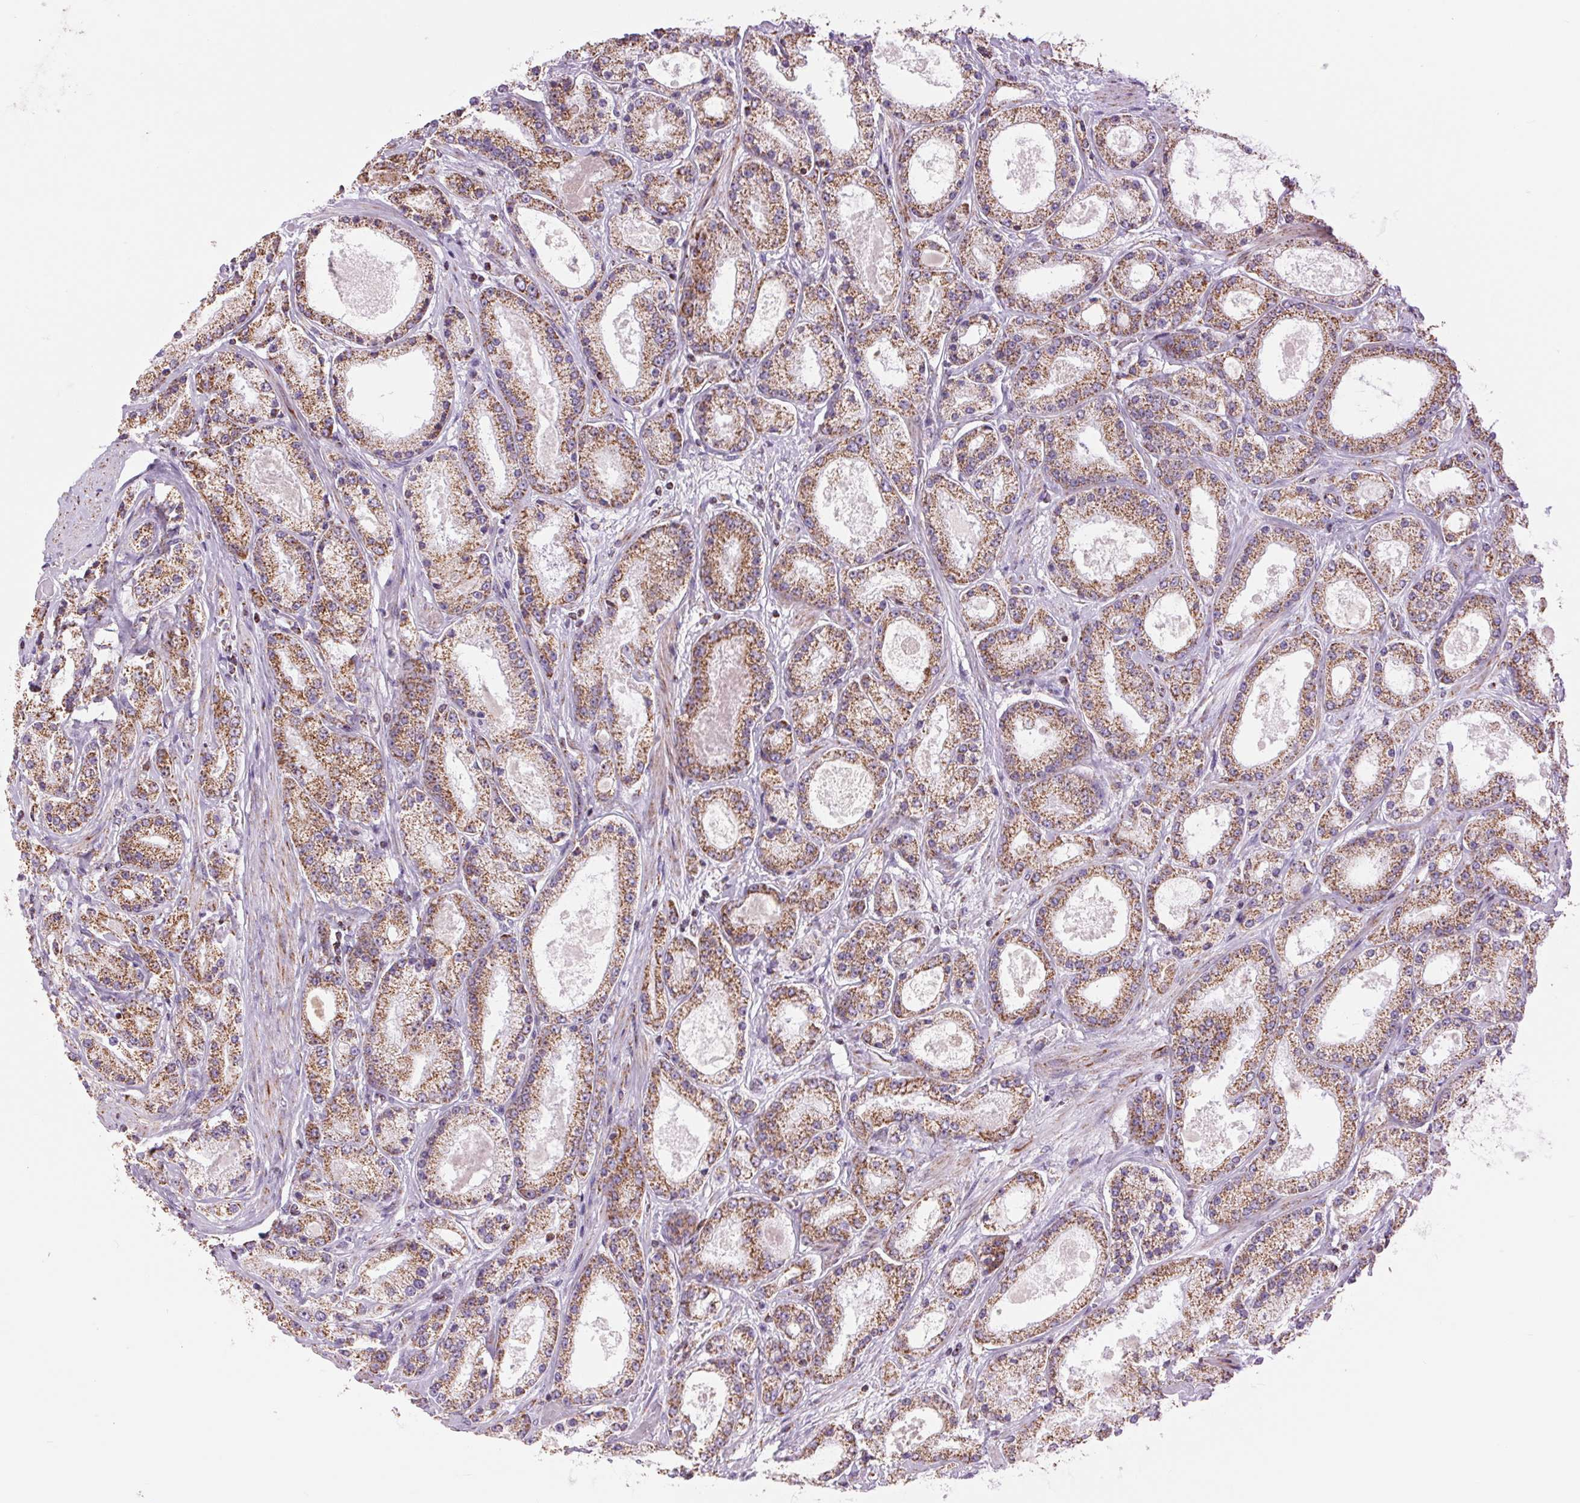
{"staining": {"intensity": "strong", "quantity": ">75%", "location": "cytoplasmic/membranous"}, "tissue": "prostate cancer", "cell_type": "Tumor cells", "image_type": "cancer", "snomed": [{"axis": "morphology", "description": "Adenocarcinoma, High grade"}, {"axis": "topography", "description": "Prostate"}], "caption": "A brown stain highlights strong cytoplasmic/membranous expression of a protein in human prostate adenocarcinoma (high-grade) tumor cells.", "gene": "ATP5PB", "patient": {"sex": "male", "age": 67}}